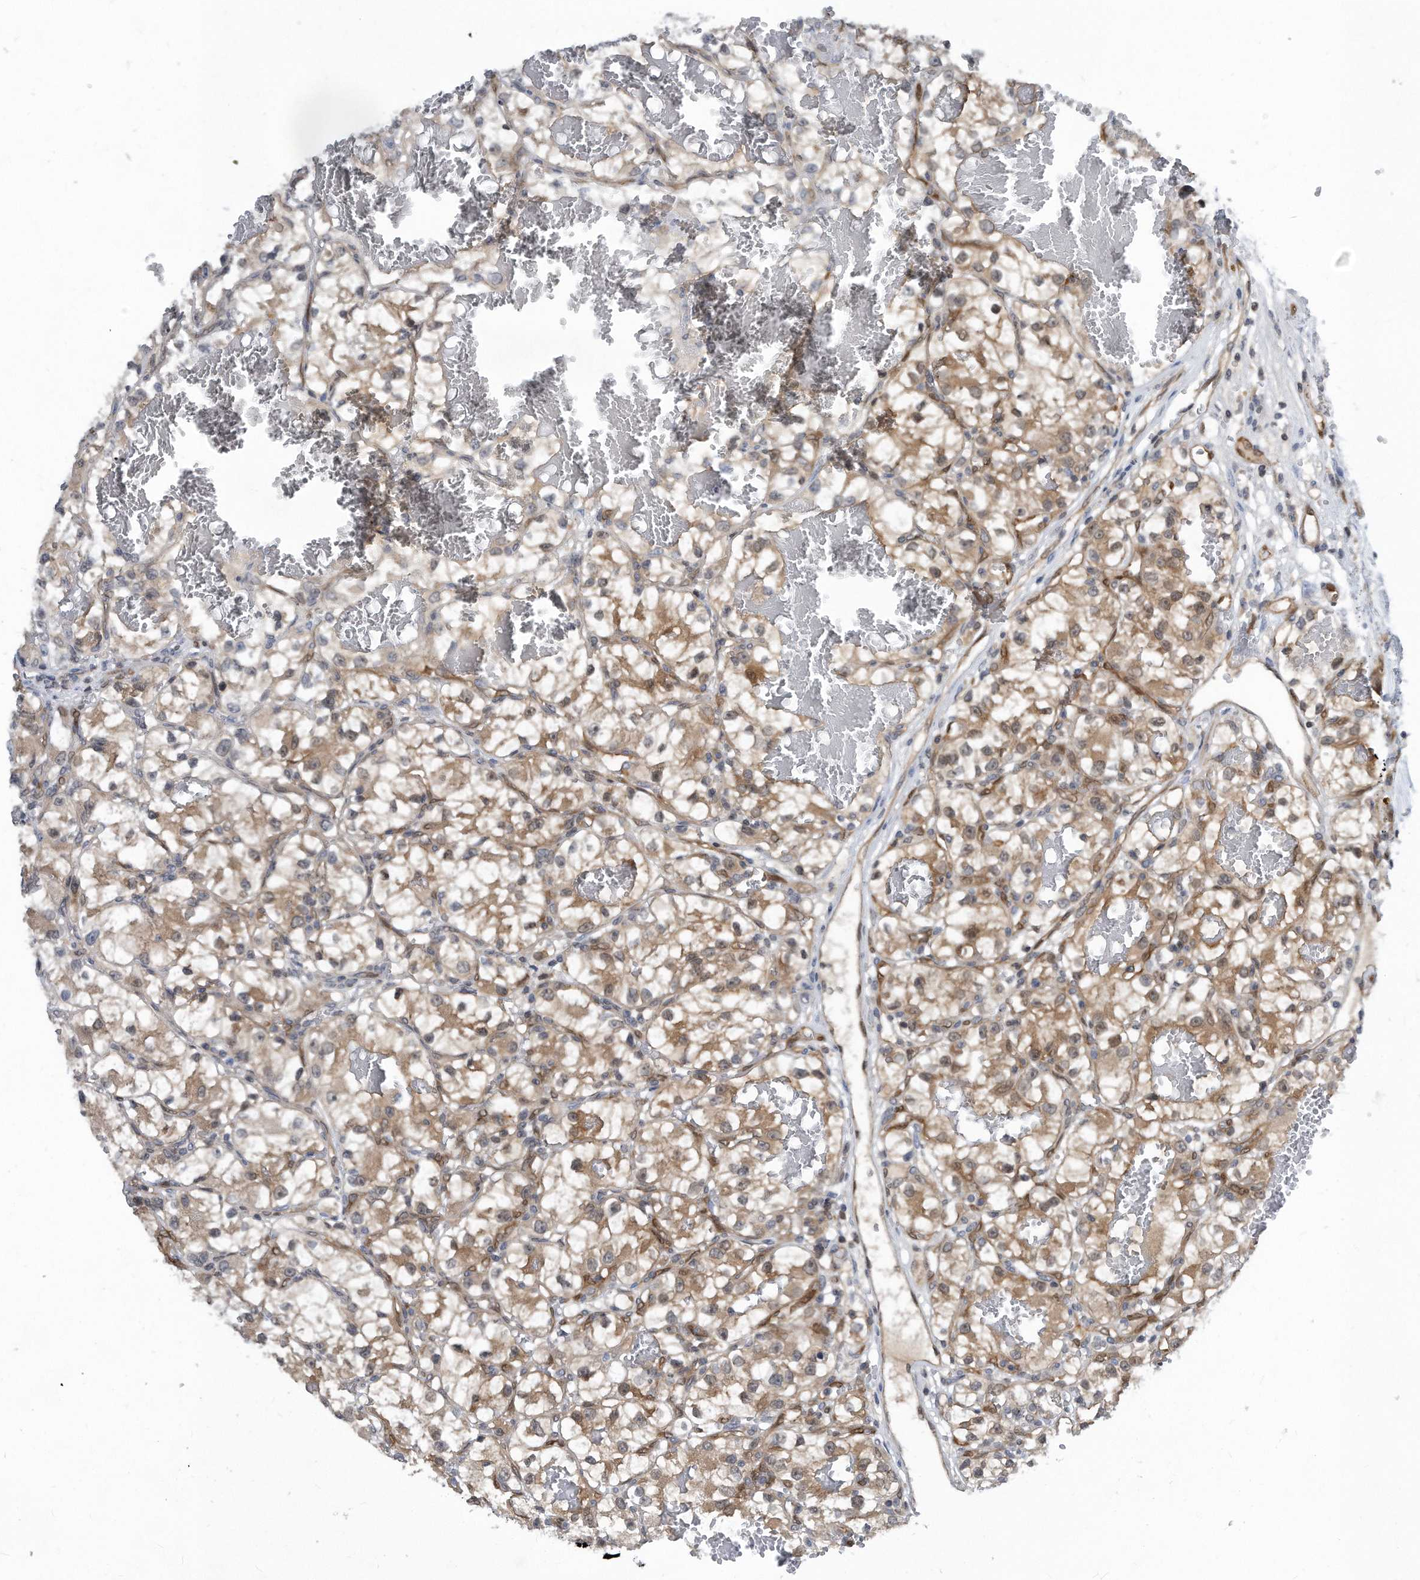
{"staining": {"intensity": "weak", "quantity": ">75%", "location": "cytoplasmic/membranous"}, "tissue": "renal cancer", "cell_type": "Tumor cells", "image_type": "cancer", "snomed": [{"axis": "morphology", "description": "Adenocarcinoma, NOS"}, {"axis": "topography", "description": "Kidney"}], "caption": "A low amount of weak cytoplasmic/membranous staining is seen in approximately >75% of tumor cells in renal cancer tissue. The staining was performed using DAB (3,3'-diaminobenzidine), with brown indicating positive protein expression. Nuclei are stained blue with hematoxylin.", "gene": "MAP2K6", "patient": {"sex": "female", "age": 57}}